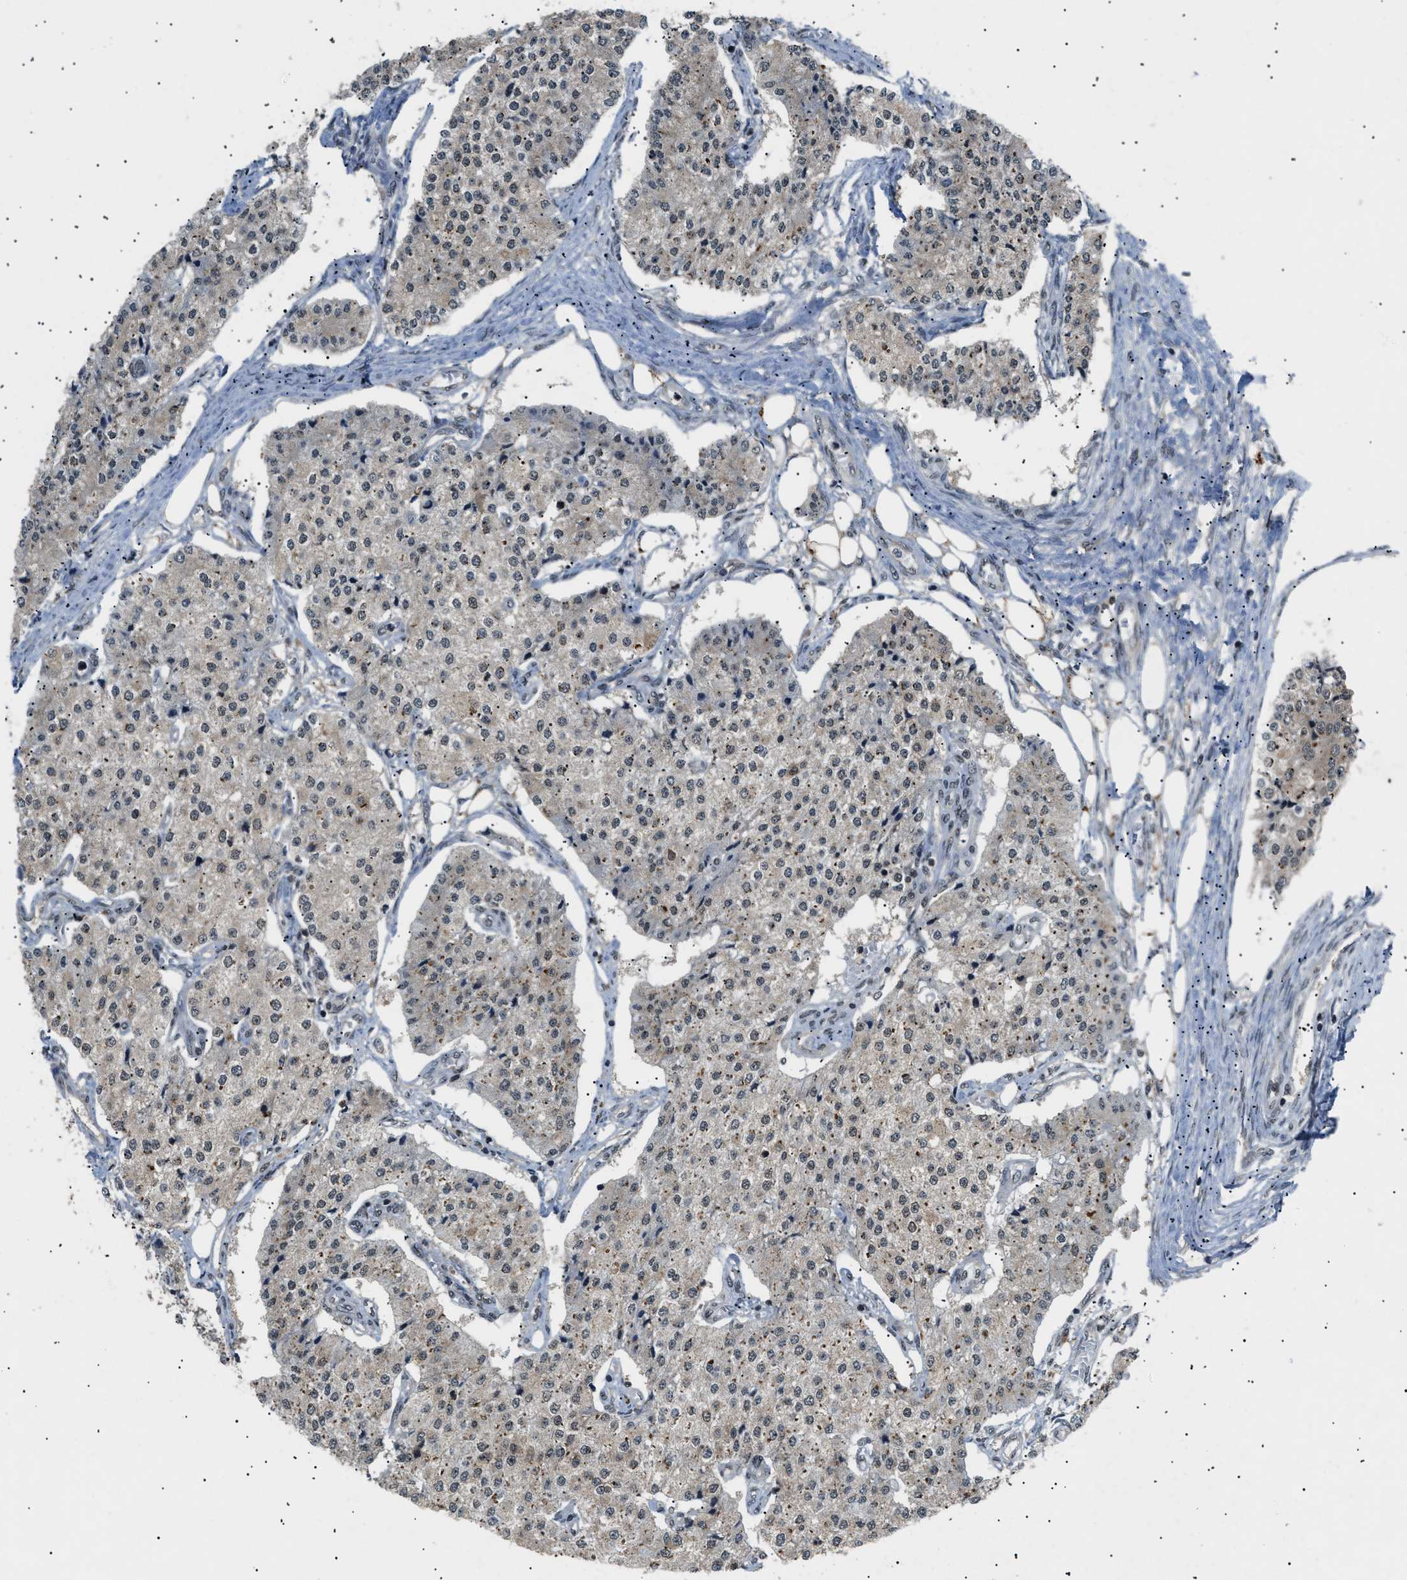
{"staining": {"intensity": "weak", "quantity": ">75%", "location": "nuclear"}, "tissue": "carcinoid", "cell_type": "Tumor cells", "image_type": "cancer", "snomed": [{"axis": "morphology", "description": "Carcinoid, malignant, NOS"}, {"axis": "topography", "description": "Colon"}], "caption": "The image reveals immunohistochemical staining of malignant carcinoid. There is weak nuclear positivity is appreciated in approximately >75% of tumor cells. Immunohistochemistry (ihc) stains the protein of interest in brown and the nuclei are stained blue.", "gene": "RBM5", "patient": {"sex": "female", "age": 52}}